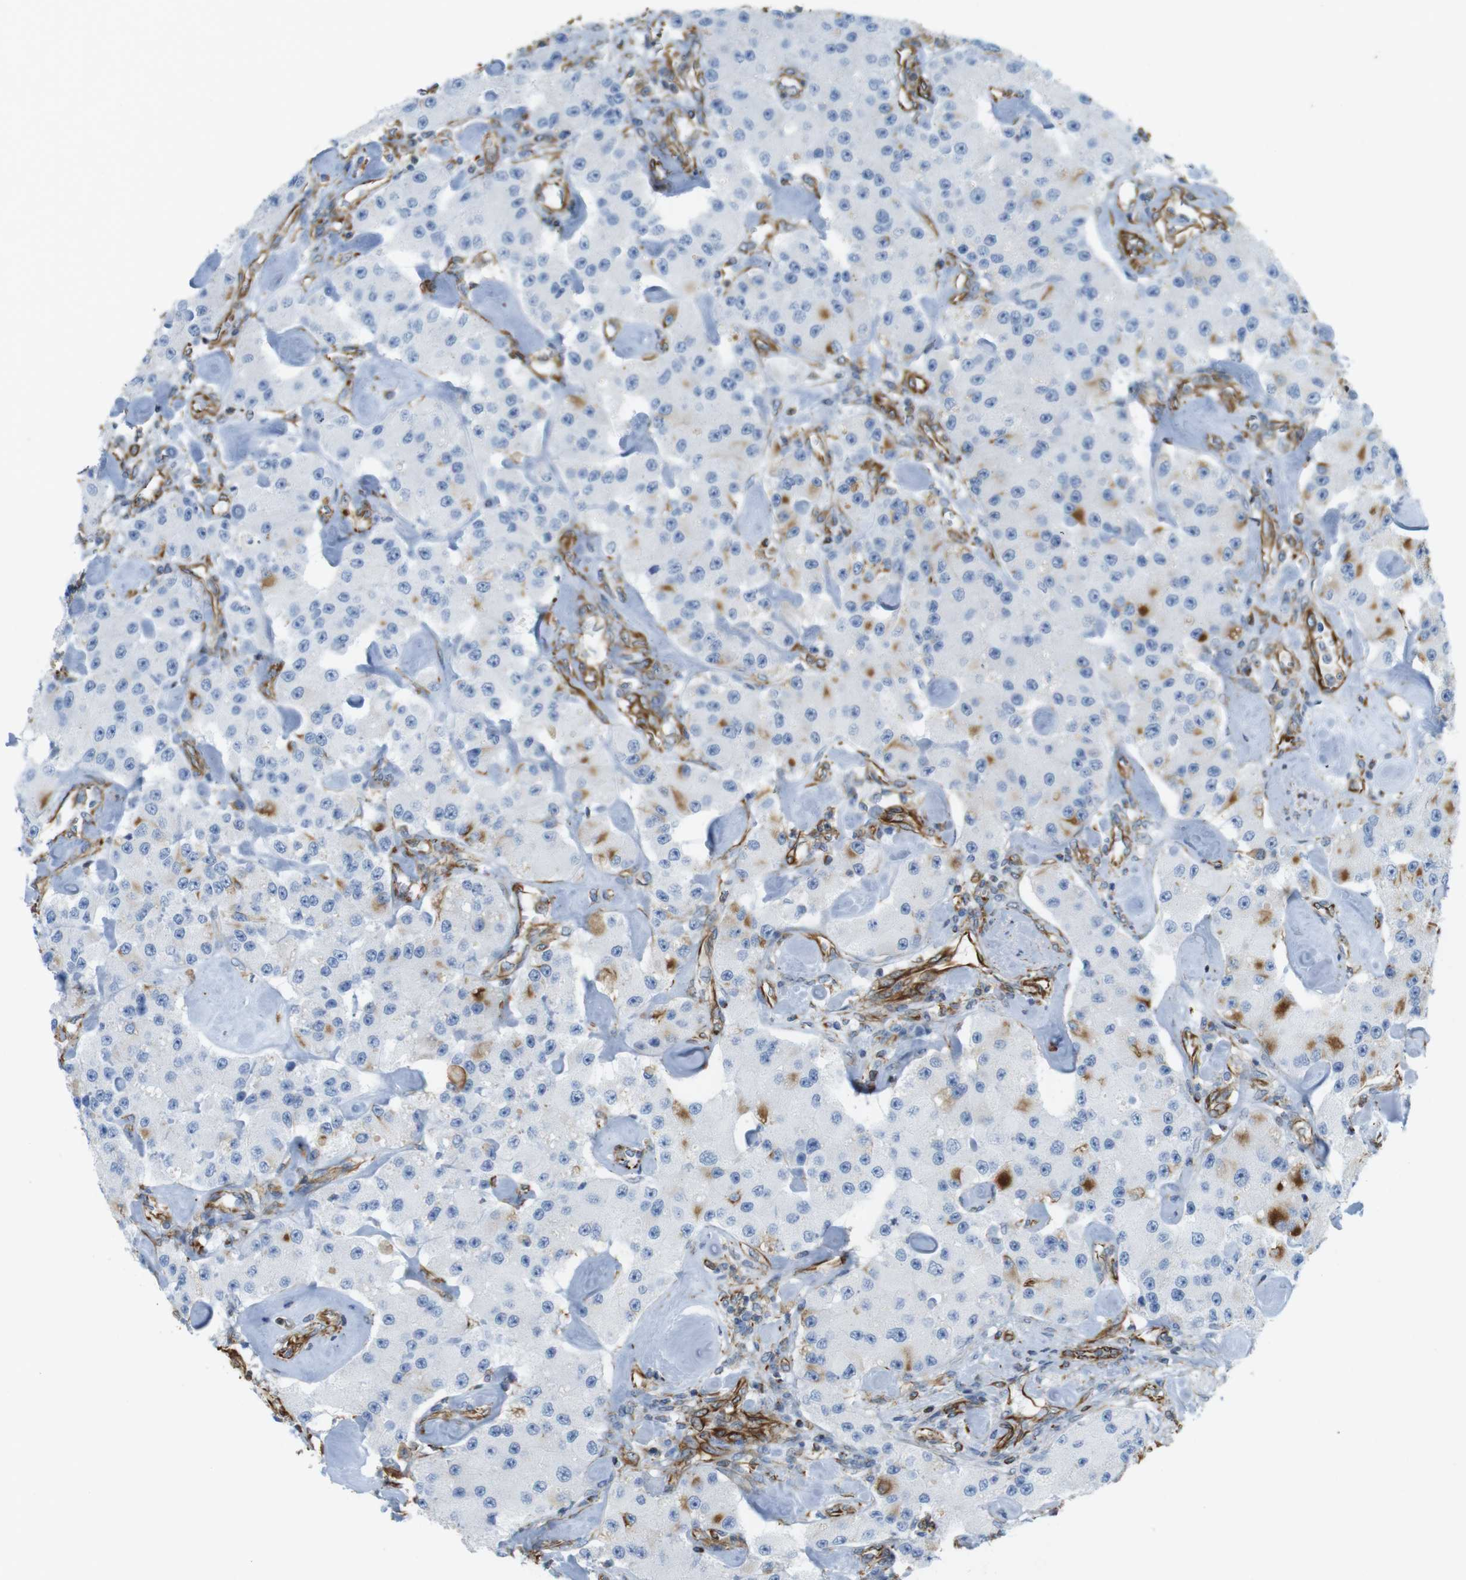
{"staining": {"intensity": "negative", "quantity": "none", "location": "none"}, "tissue": "carcinoid", "cell_type": "Tumor cells", "image_type": "cancer", "snomed": [{"axis": "morphology", "description": "Carcinoid, malignant, NOS"}, {"axis": "topography", "description": "Pancreas"}], "caption": "IHC of malignant carcinoid displays no staining in tumor cells. (Stains: DAB (3,3'-diaminobenzidine) immunohistochemistry (IHC) with hematoxylin counter stain, Microscopy: brightfield microscopy at high magnification).", "gene": "MS4A10", "patient": {"sex": "male", "age": 41}}